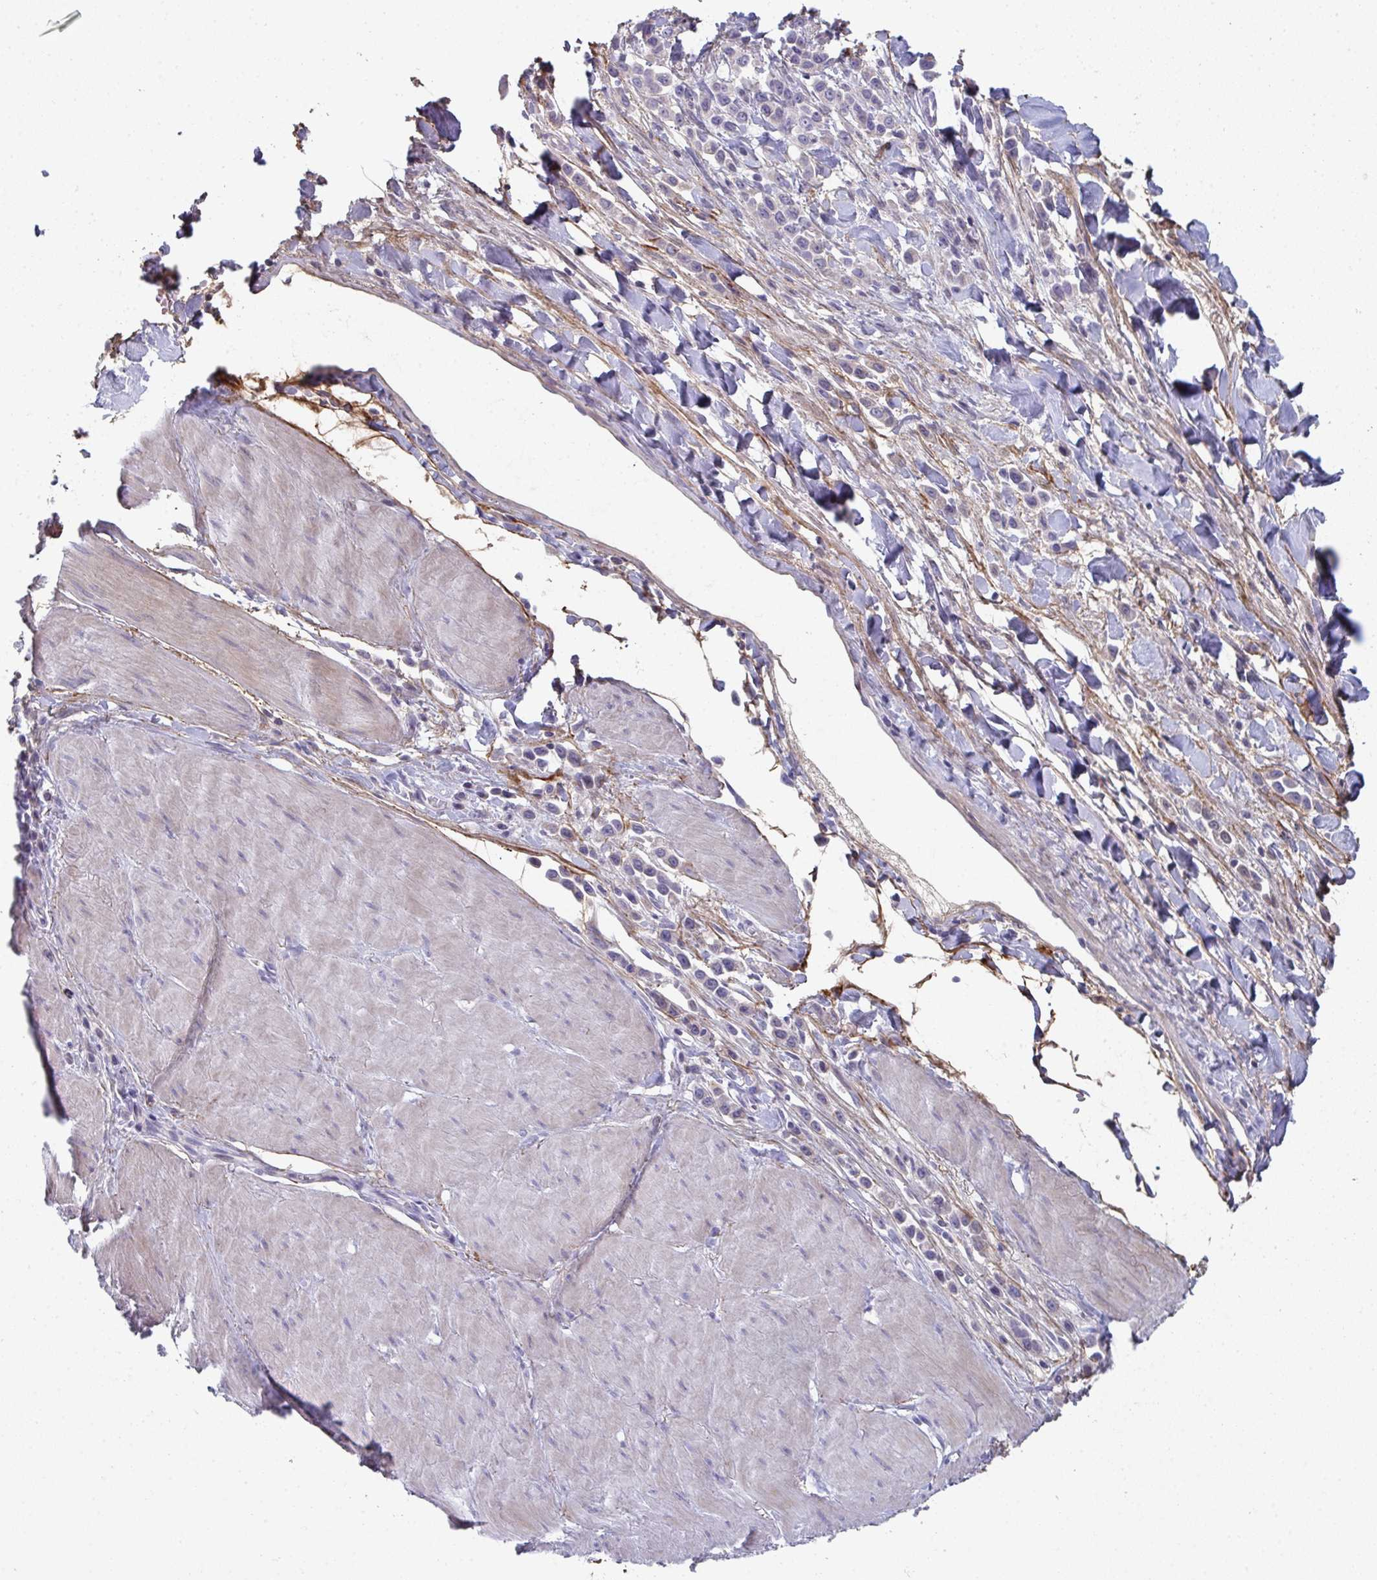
{"staining": {"intensity": "negative", "quantity": "none", "location": "none"}, "tissue": "stomach cancer", "cell_type": "Tumor cells", "image_type": "cancer", "snomed": [{"axis": "morphology", "description": "Adenocarcinoma, NOS"}, {"axis": "topography", "description": "Stomach"}], "caption": "Stomach cancer was stained to show a protein in brown. There is no significant expression in tumor cells. (DAB (3,3'-diaminobenzidine) immunohistochemistry with hematoxylin counter stain).", "gene": "A1CF", "patient": {"sex": "male", "age": 47}}